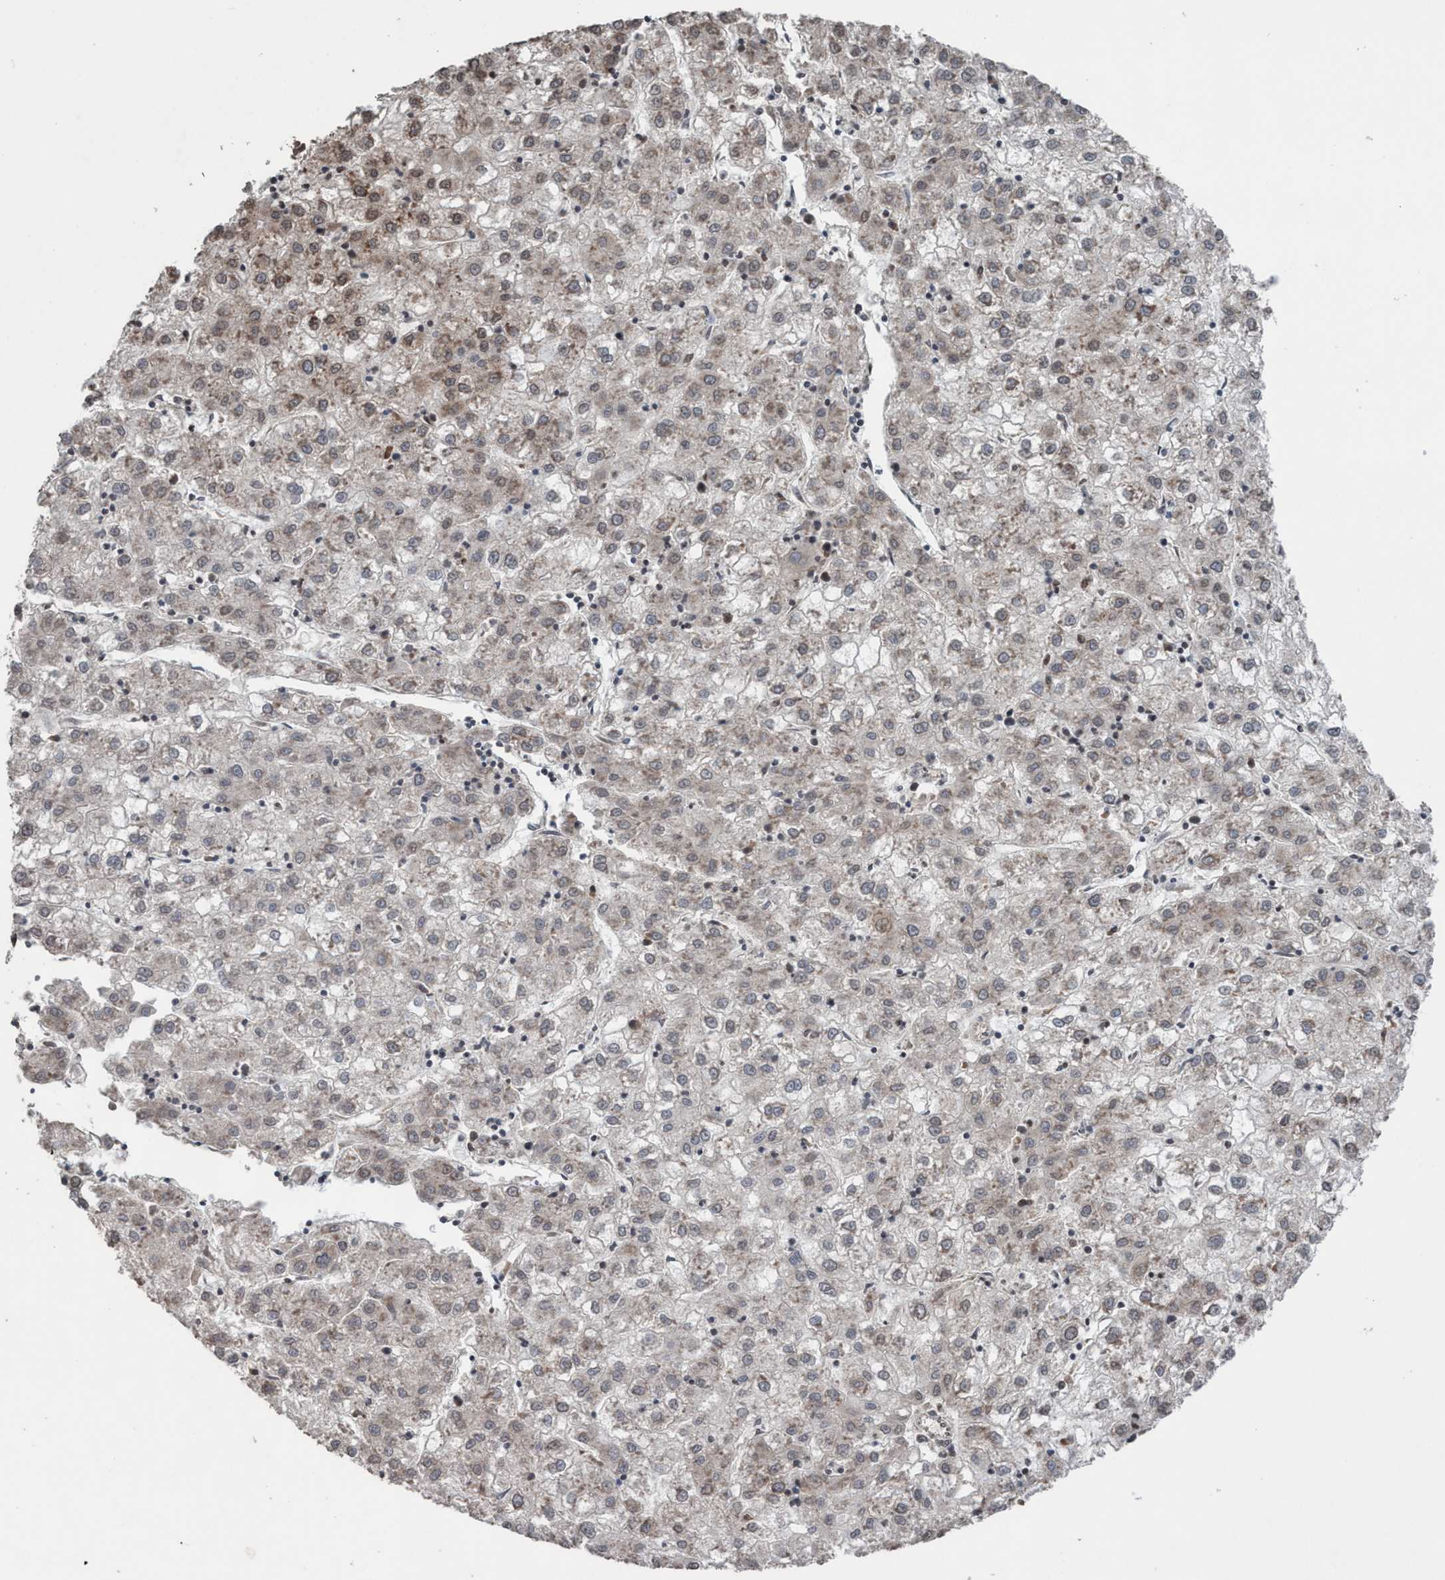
{"staining": {"intensity": "weak", "quantity": "25%-75%", "location": "cytoplasmic/membranous"}, "tissue": "liver cancer", "cell_type": "Tumor cells", "image_type": "cancer", "snomed": [{"axis": "morphology", "description": "Carcinoma, Hepatocellular, NOS"}, {"axis": "topography", "description": "Liver"}], "caption": "Protein expression analysis of human hepatocellular carcinoma (liver) reveals weak cytoplasmic/membranous expression in about 25%-75% of tumor cells.", "gene": "METAP2", "patient": {"sex": "male", "age": 72}}